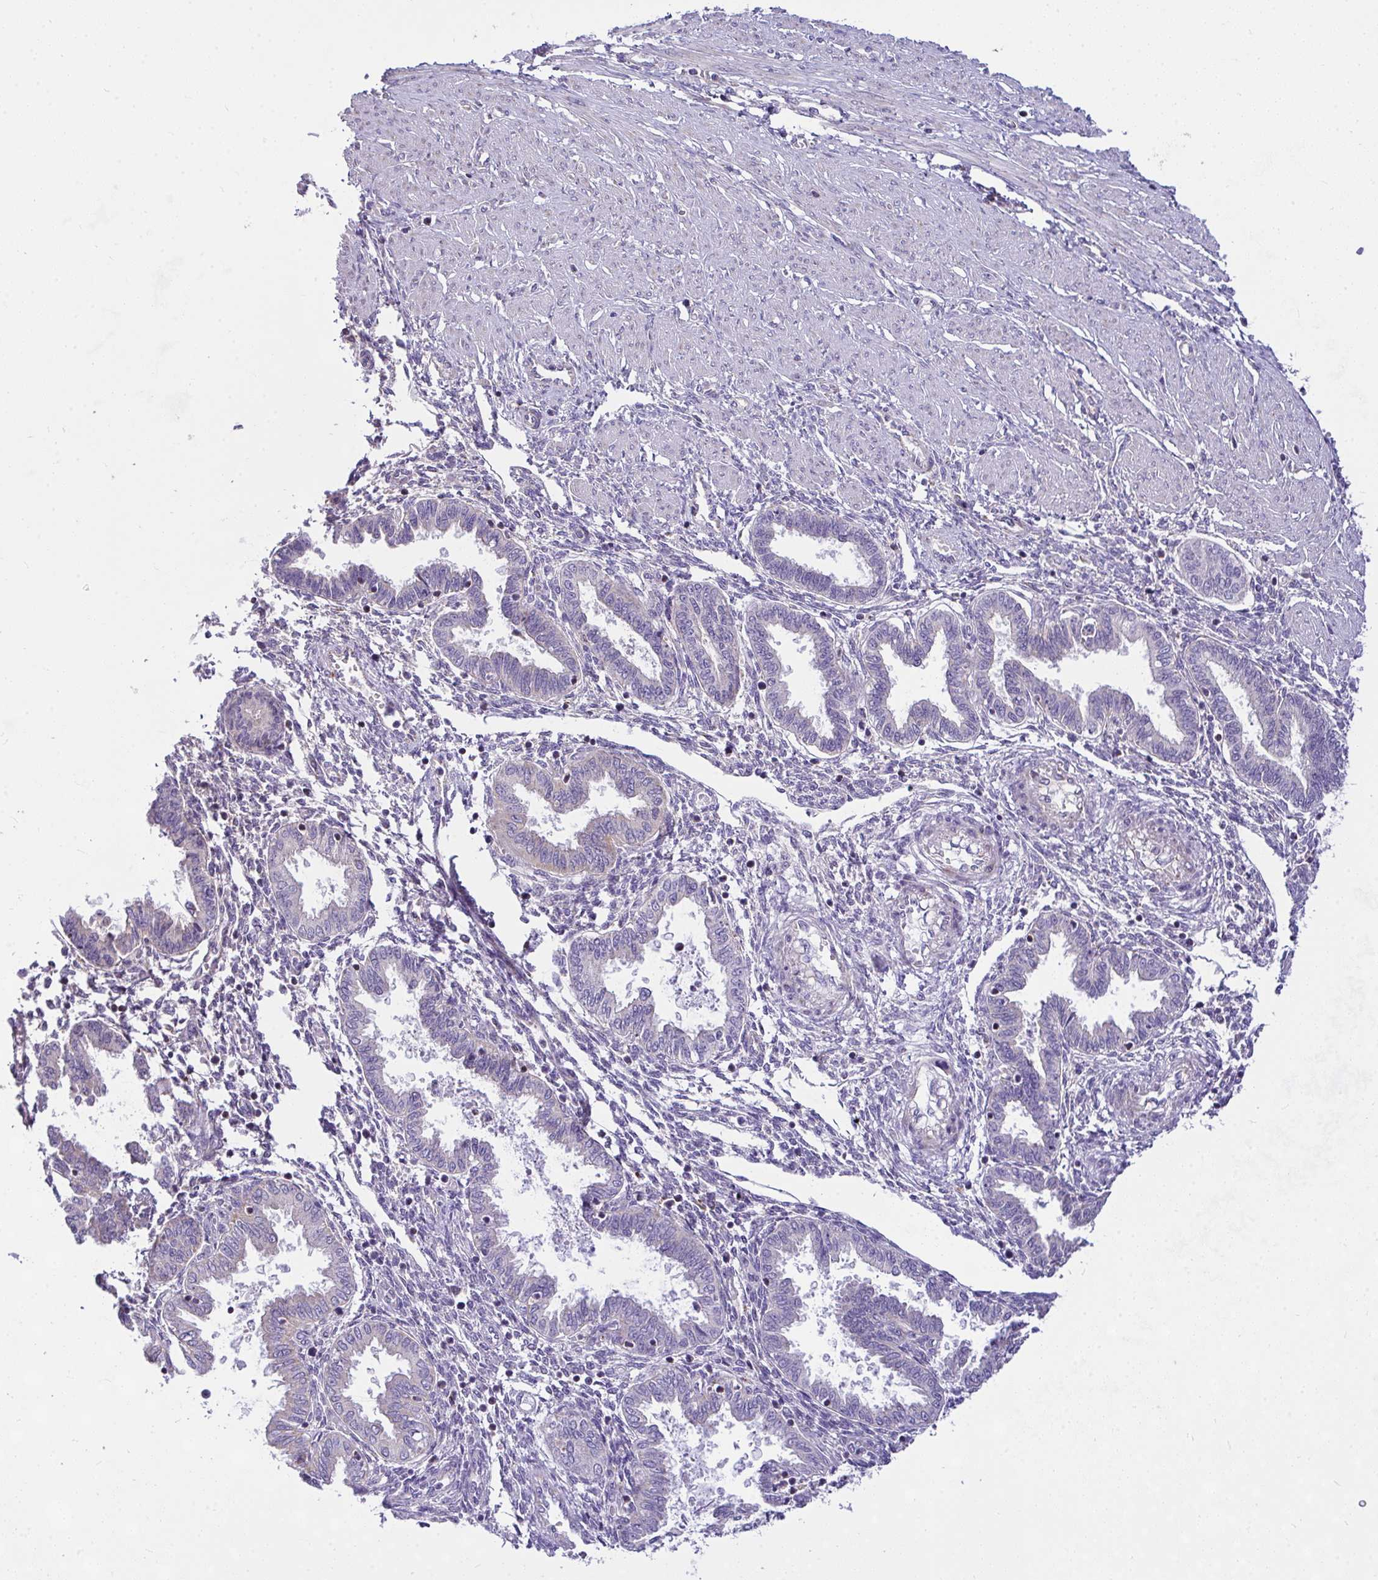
{"staining": {"intensity": "negative", "quantity": "none", "location": "none"}, "tissue": "endometrium", "cell_type": "Cells in endometrial stroma", "image_type": "normal", "snomed": [{"axis": "morphology", "description": "Normal tissue, NOS"}, {"axis": "topography", "description": "Endometrium"}], "caption": "Immunohistochemical staining of unremarkable endometrium displays no significant staining in cells in endometrial stroma. (IHC, brightfield microscopy, high magnification).", "gene": "CEP63", "patient": {"sex": "female", "age": 33}}